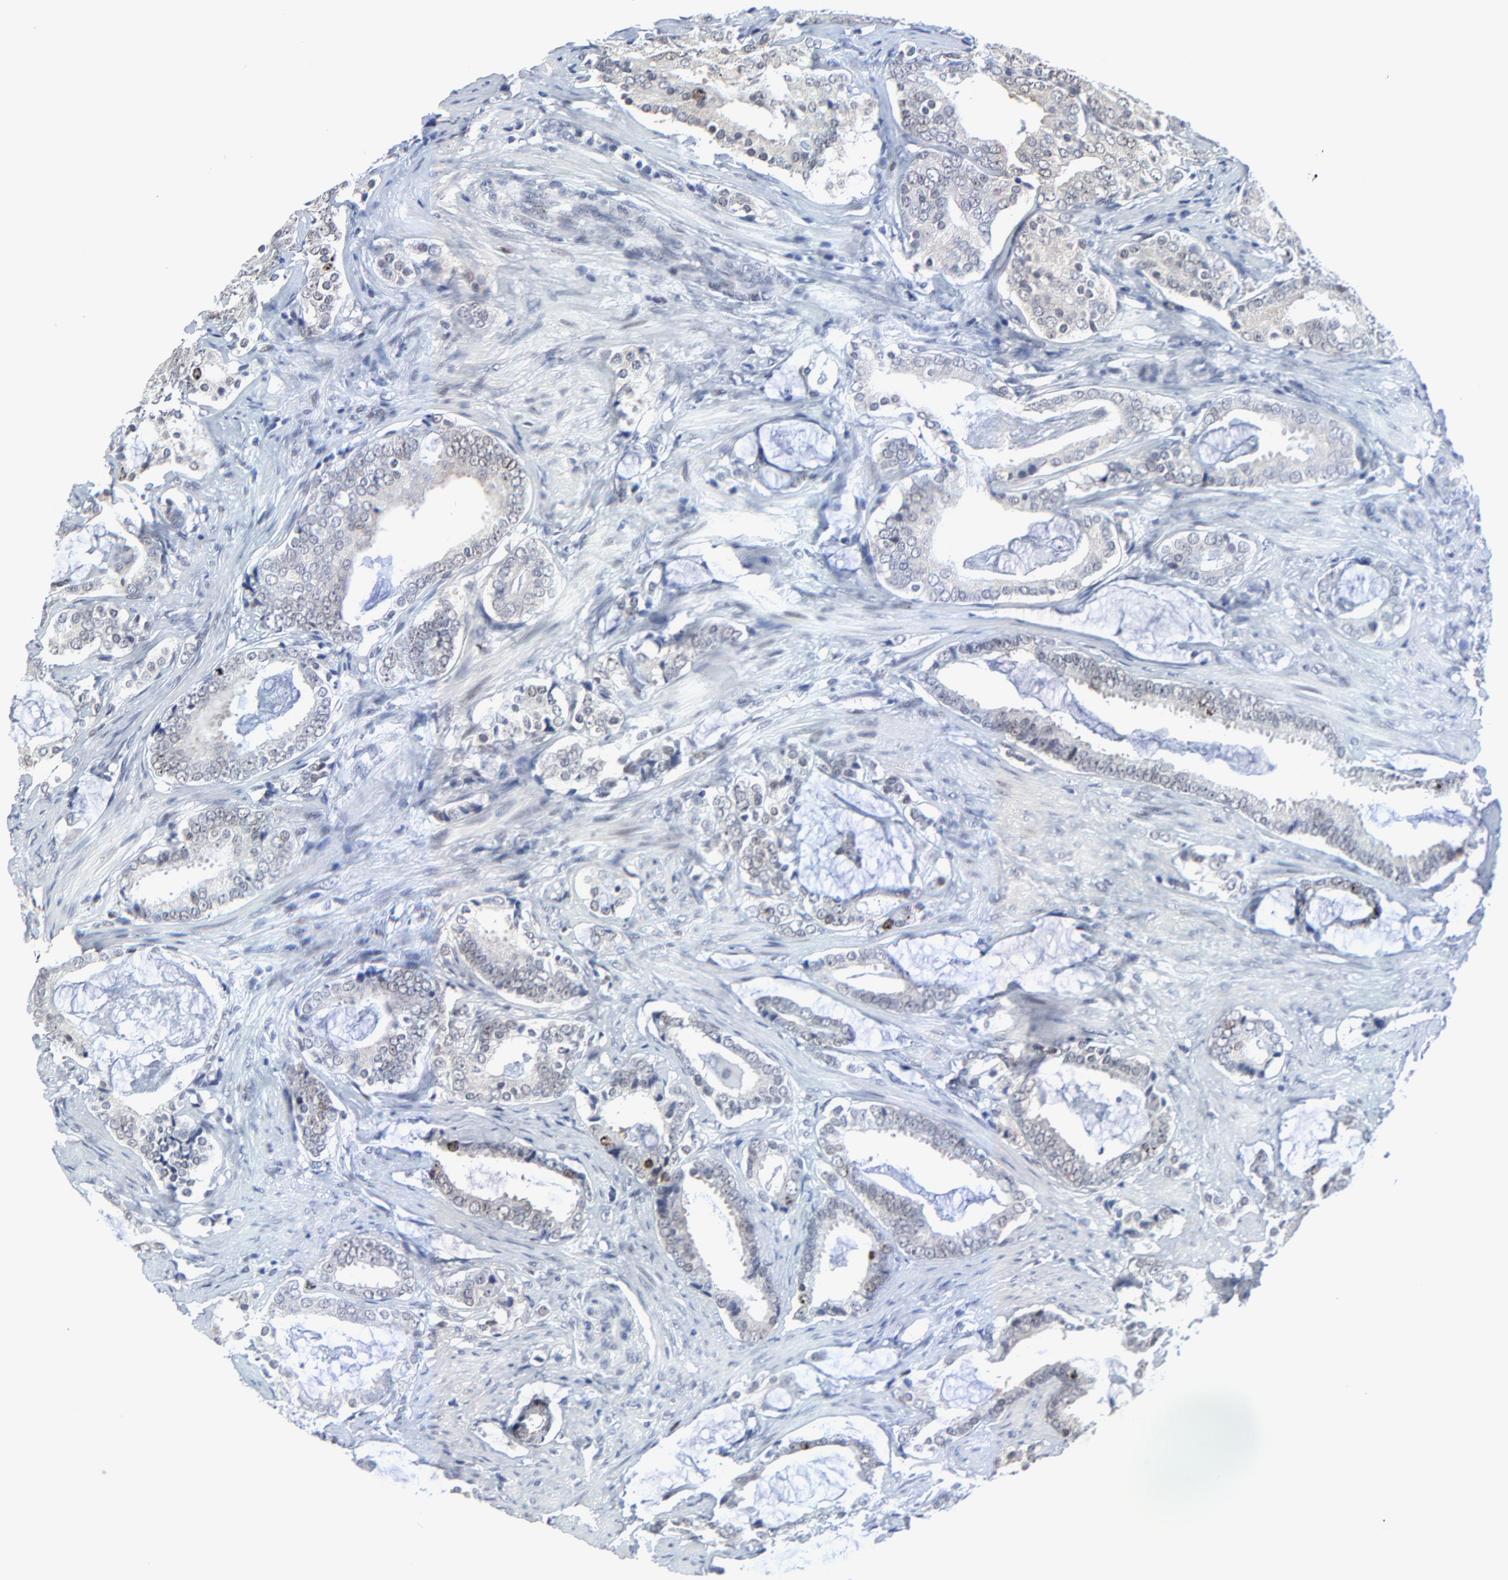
{"staining": {"intensity": "weak", "quantity": "<25%", "location": "nuclear"}, "tissue": "prostate cancer", "cell_type": "Tumor cells", "image_type": "cancer", "snomed": [{"axis": "morphology", "description": "Adenocarcinoma, Low grade"}, {"axis": "topography", "description": "Prostate"}], "caption": "Immunohistochemical staining of prostate adenocarcinoma (low-grade) exhibits no significant expression in tumor cells. The staining was performed using DAB to visualize the protein expression in brown, while the nuclei were stained in blue with hematoxylin (Magnification: 20x).", "gene": "ZNF589", "patient": {"sex": "male", "age": 59}}